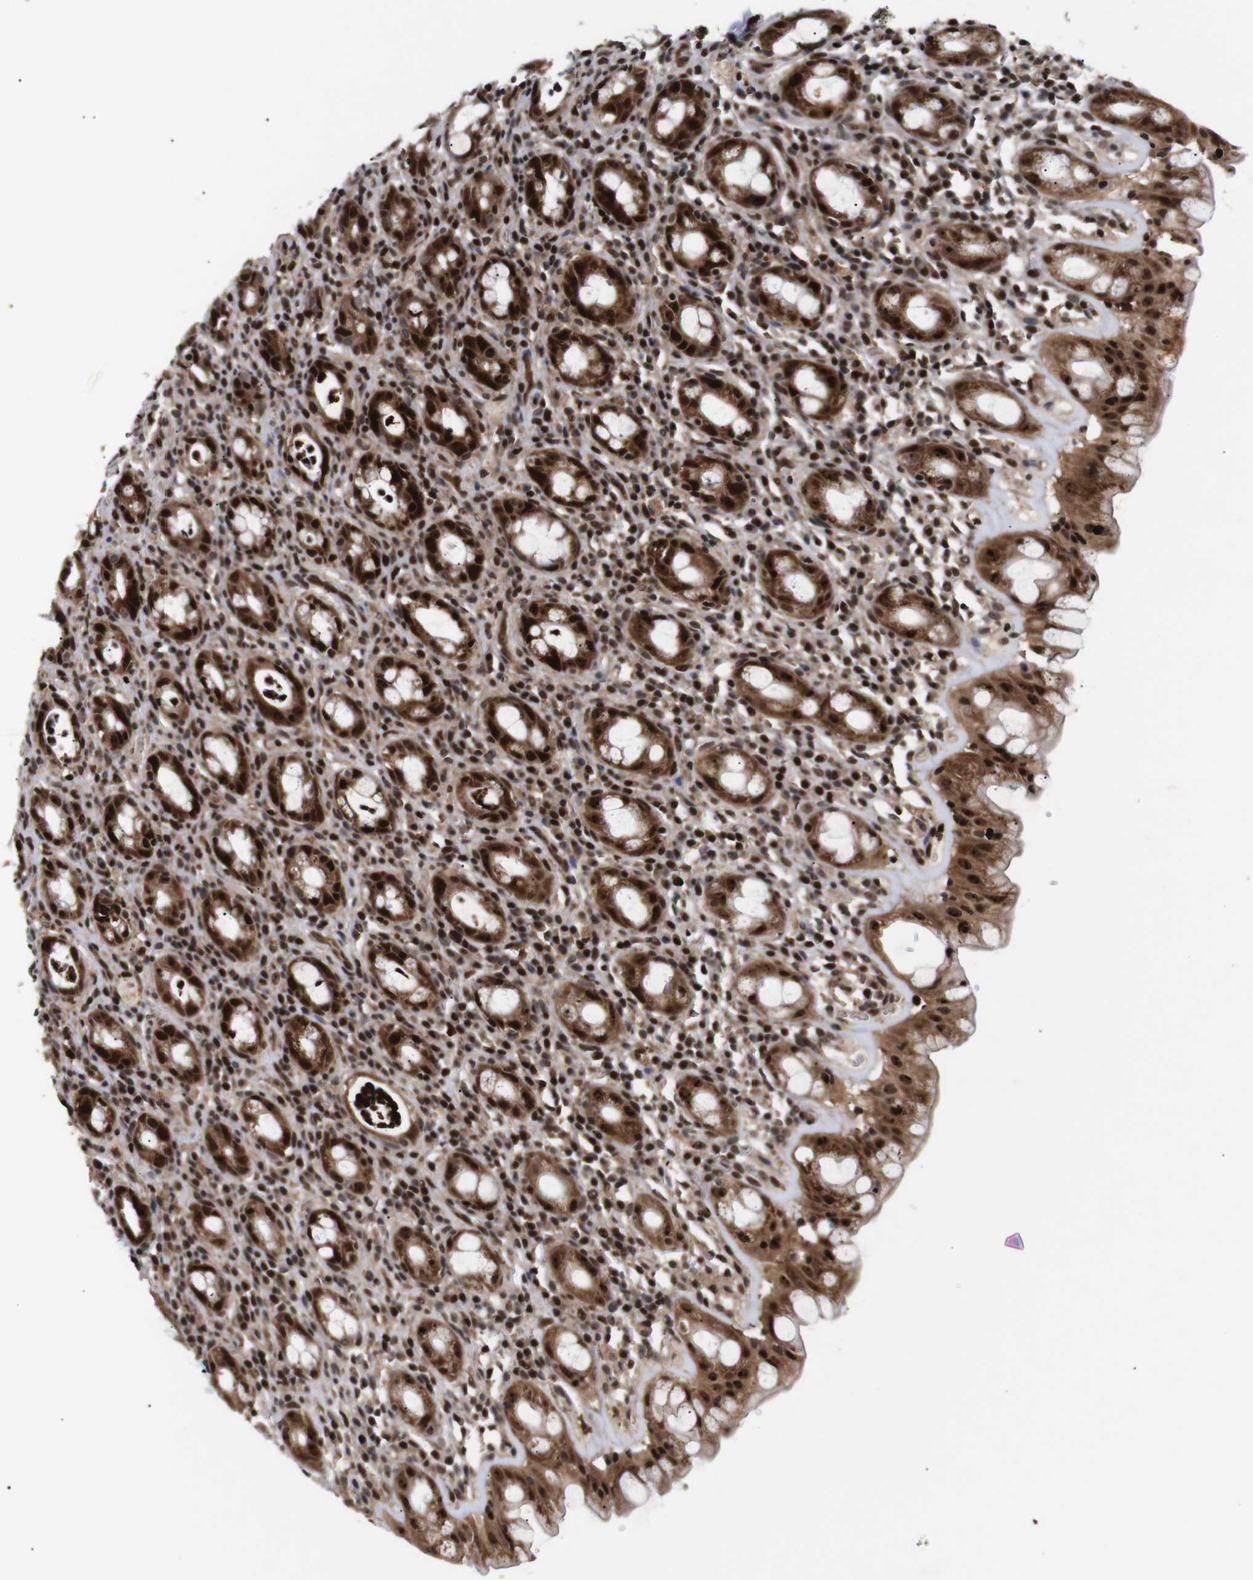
{"staining": {"intensity": "strong", "quantity": ">75%", "location": "cytoplasmic/membranous,nuclear"}, "tissue": "rectum", "cell_type": "Glandular cells", "image_type": "normal", "snomed": [{"axis": "morphology", "description": "Normal tissue, NOS"}, {"axis": "topography", "description": "Rectum"}], "caption": "Rectum stained for a protein (brown) reveals strong cytoplasmic/membranous,nuclear positive expression in approximately >75% of glandular cells.", "gene": "KIF23", "patient": {"sex": "male", "age": 44}}